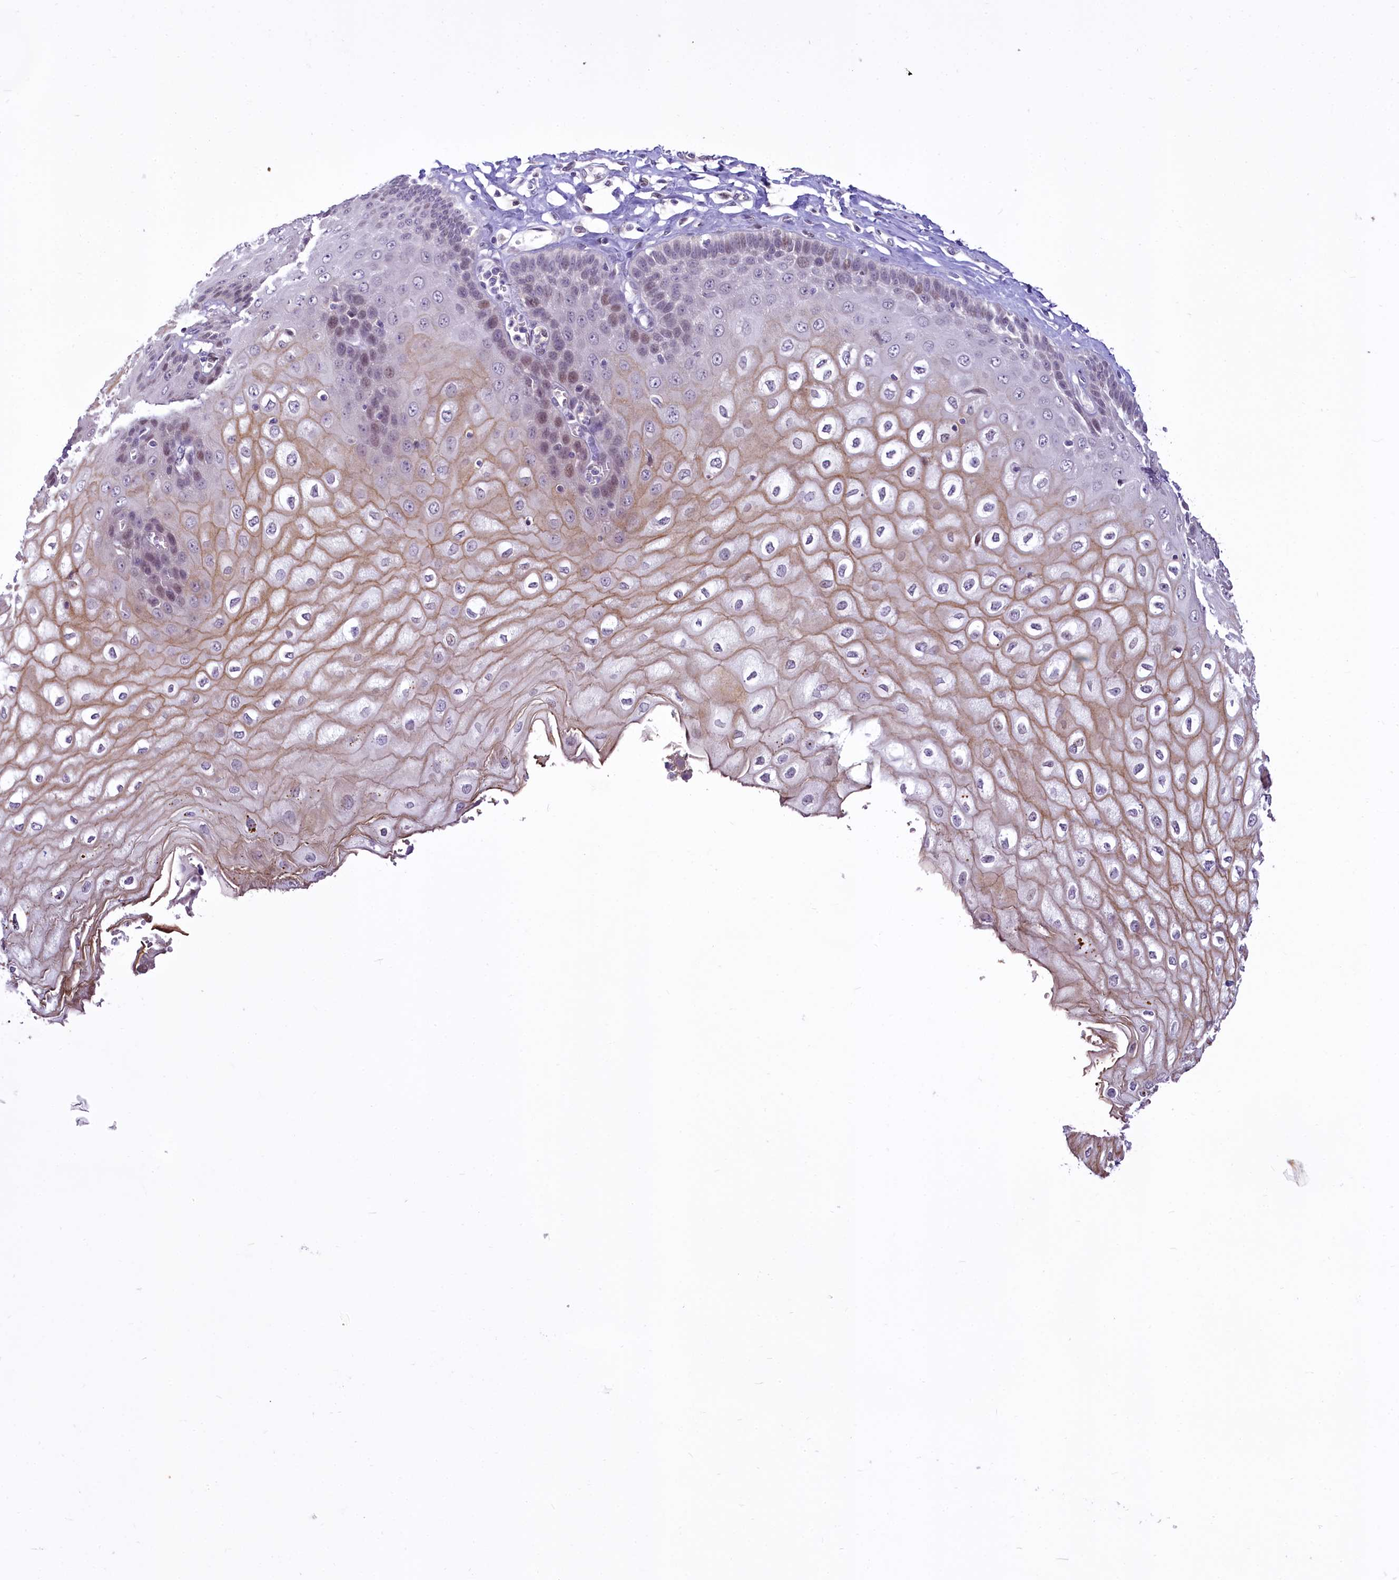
{"staining": {"intensity": "moderate", "quantity": "25%-75%", "location": "cytoplasmic/membranous,nuclear"}, "tissue": "esophagus", "cell_type": "Squamous epithelial cells", "image_type": "normal", "snomed": [{"axis": "morphology", "description": "Normal tissue, NOS"}, {"axis": "topography", "description": "Esophagus"}], "caption": "Immunohistochemistry image of unremarkable esophagus: human esophagus stained using immunohistochemistry (IHC) displays medium levels of moderate protein expression localized specifically in the cytoplasmic/membranous,nuclear of squamous epithelial cells, appearing as a cytoplasmic/membranous,nuclear brown color.", "gene": "BANK1", "patient": {"sex": "male", "age": 60}}